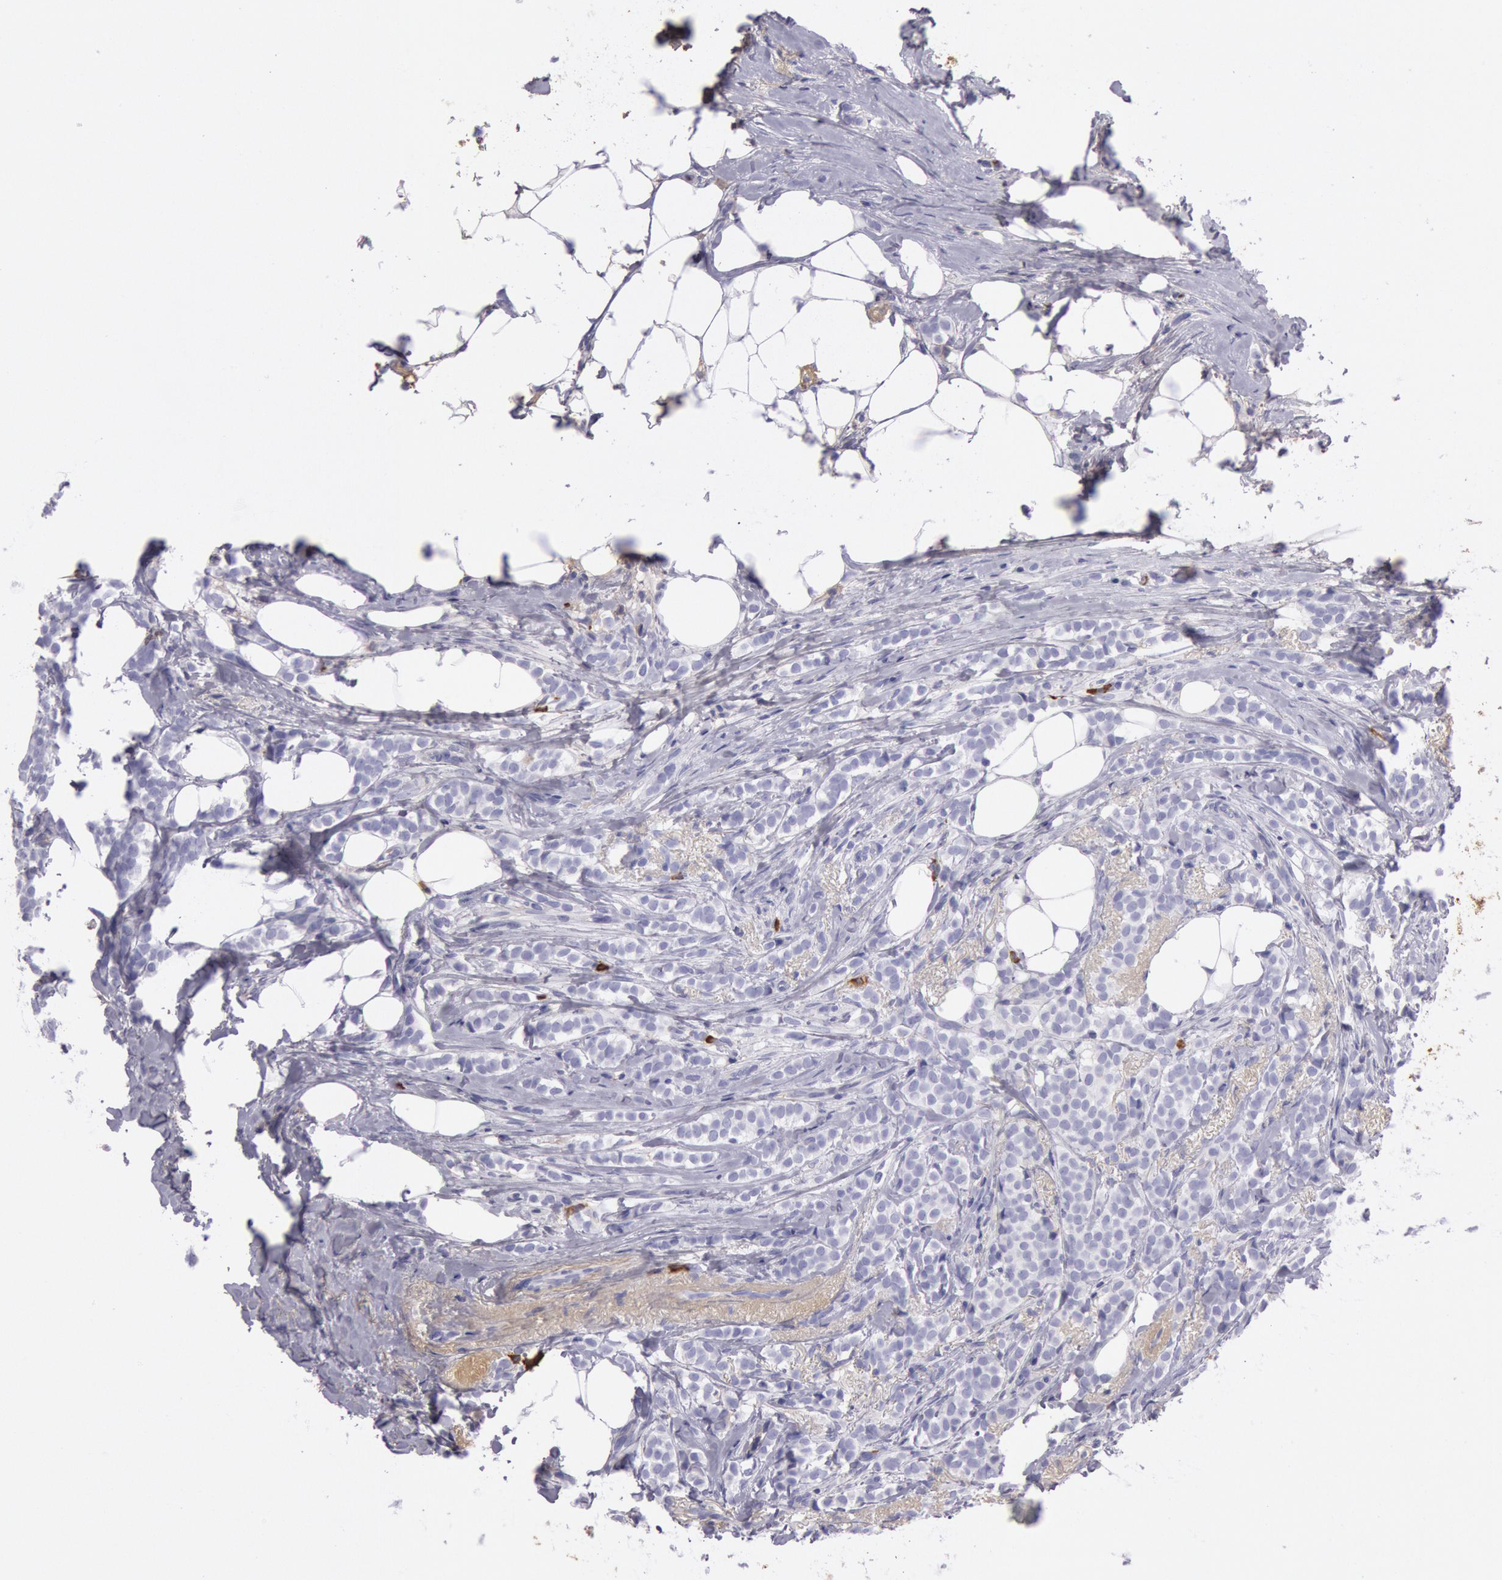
{"staining": {"intensity": "negative", "quantity": "none", "location": "none"}, "tissue": "breast cancer", "cell_type": "Tumor cells", "image_type": "cancer", "snomed": [{"axis": "morphology", "description": "Lobular carcinoma"}, {"axis": "topography", "description": "Breast"}], "caption": "Breast lobular carcinoma was stained to show a protein in brown. There is no significant positivity in tumor cells. (Stains: DAB (3,3'-diaminobenzidine) IHC with hematoxylin counter stain, Microscopy: brightfield microscopy at high magnification).", "gene": "IGHG1", "patient": {"sex": "female", "age": 56}}